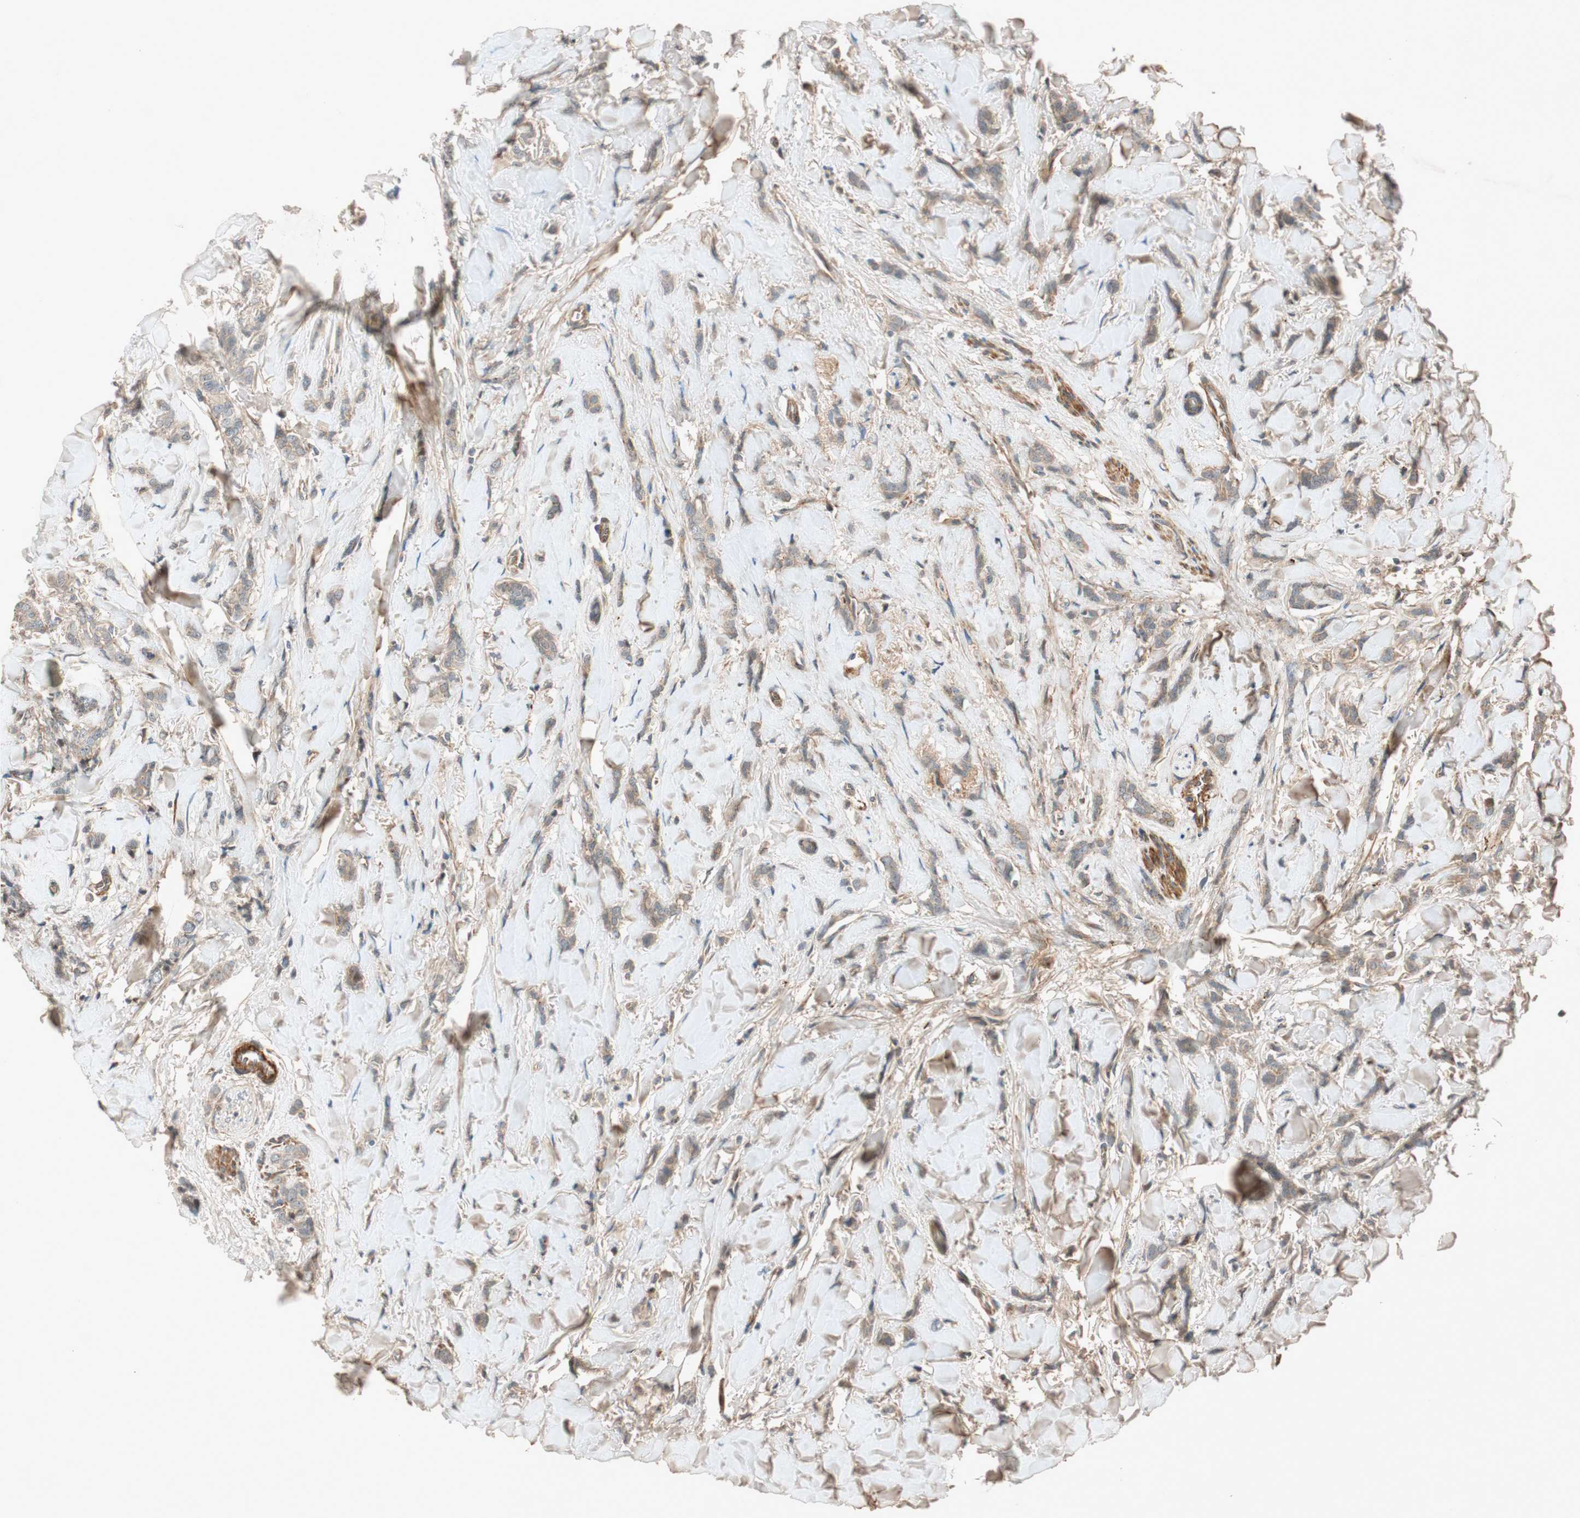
{"staining": {"intensity": "weak", "quantity": "25%-75%", "location": "cytoplasmic/membranous"}, "tissue": "breast cancer", "cell_type": "Tumor cells", "image_type": "cancer", "snomed": [{"axis": "morphology", "description": "Lobular carcinoma"}, {"axis": "topography", "description": "Skin"}, {"axis": "topography", "description": "Breast"}], "caption": "Lobular carcinoma (breast) stained with a brown dye shows weak cytoplasmic/membranous positive positivity in approximately 25%-75% of tumor cells.", "gene": "EPHA6", "patient": {"sex": "female", "age": 46}}